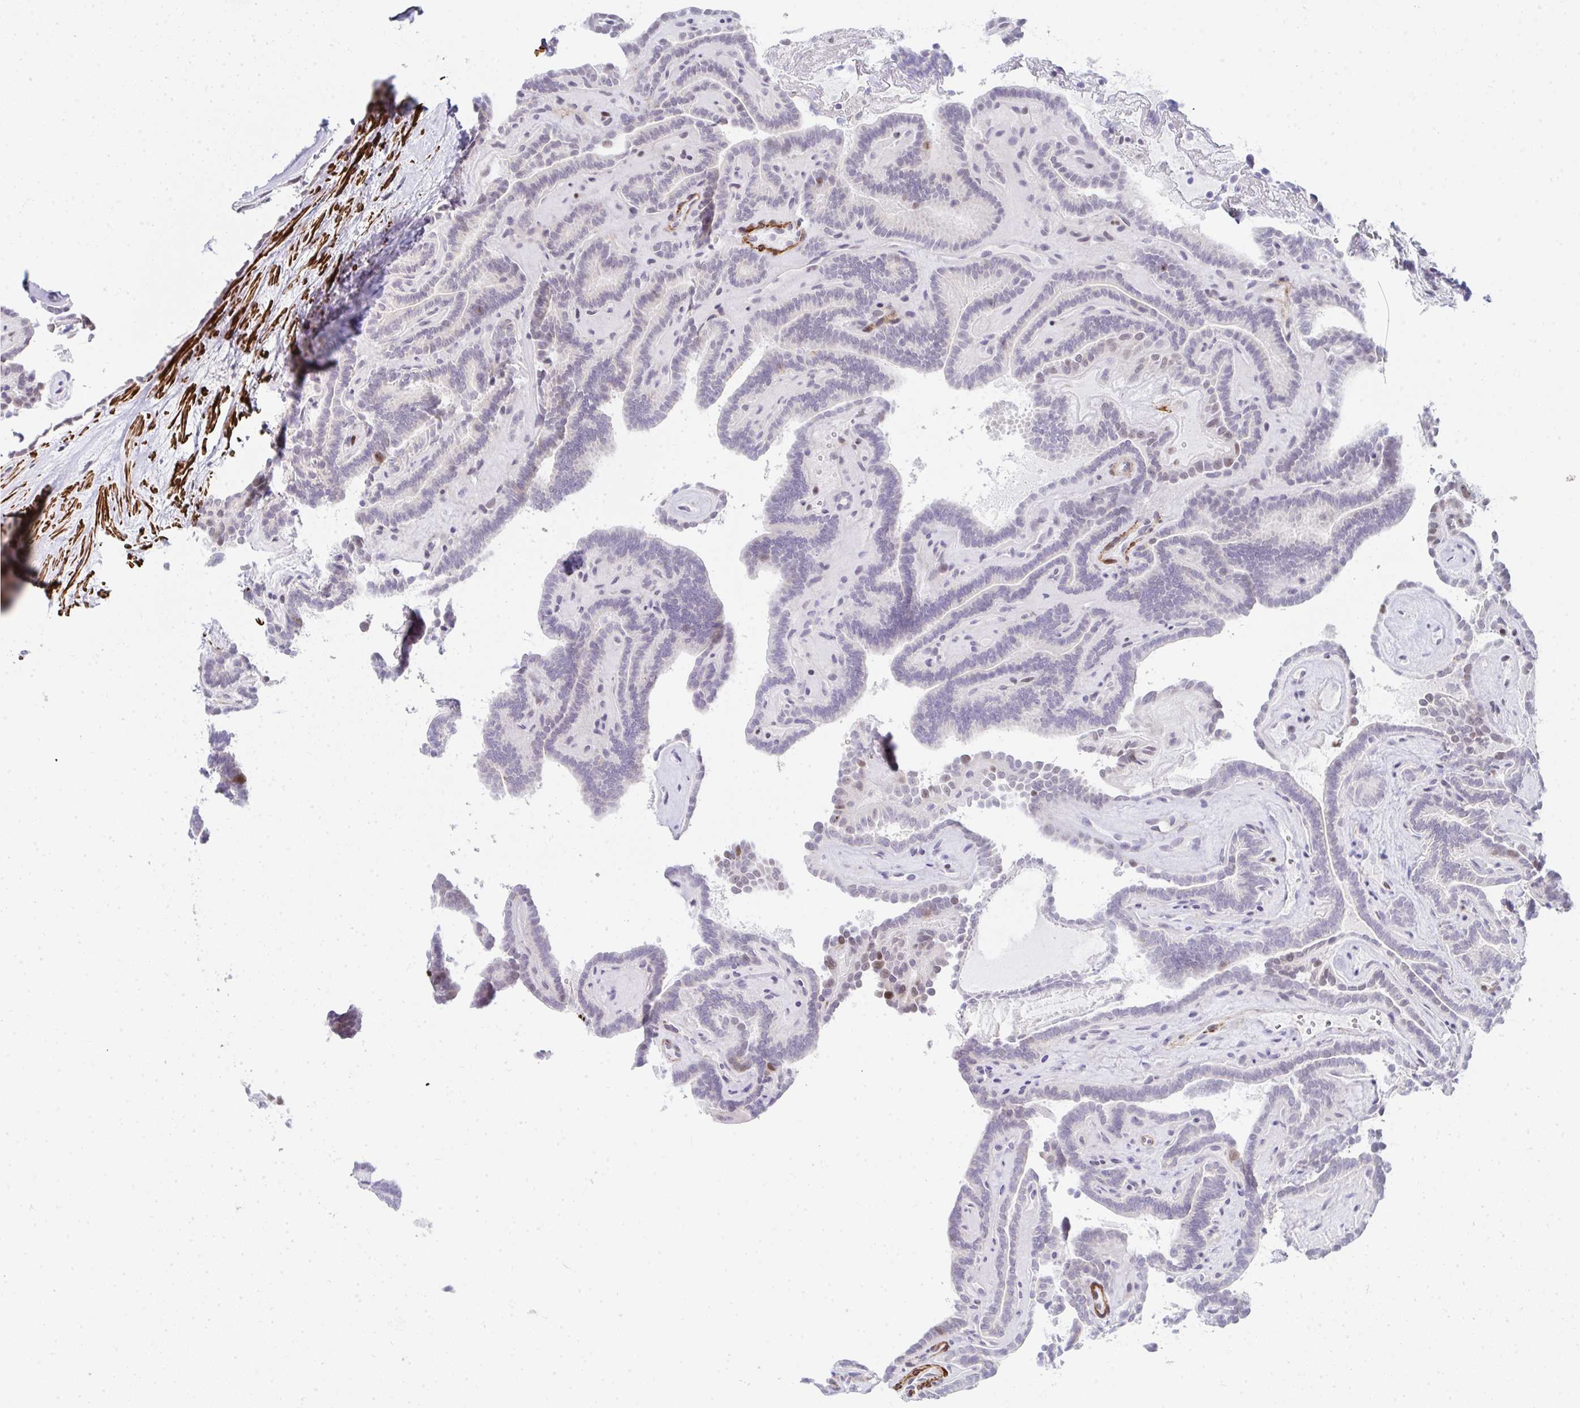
{"staining": {"intensity": "moderate", "quantity": "<25%", "location": "nuclear"}, "tissue": "thyroid cancer", "cell_type": "Tumor cells", "image_type": "cancer", "snomed": [{"axis": "morphology", "description": "Papillary adenocarcinoma, NOS"}, {"axis": "topography", "description": "Thyroid gland"}], "caption": "Thyroid cancer (papillary adenocarcinoma) tissue shows moderate nuclear positivity in about <25% of tumor cells", "gene": "GINS2", "patient": {"sex": "female", "age": 21}}